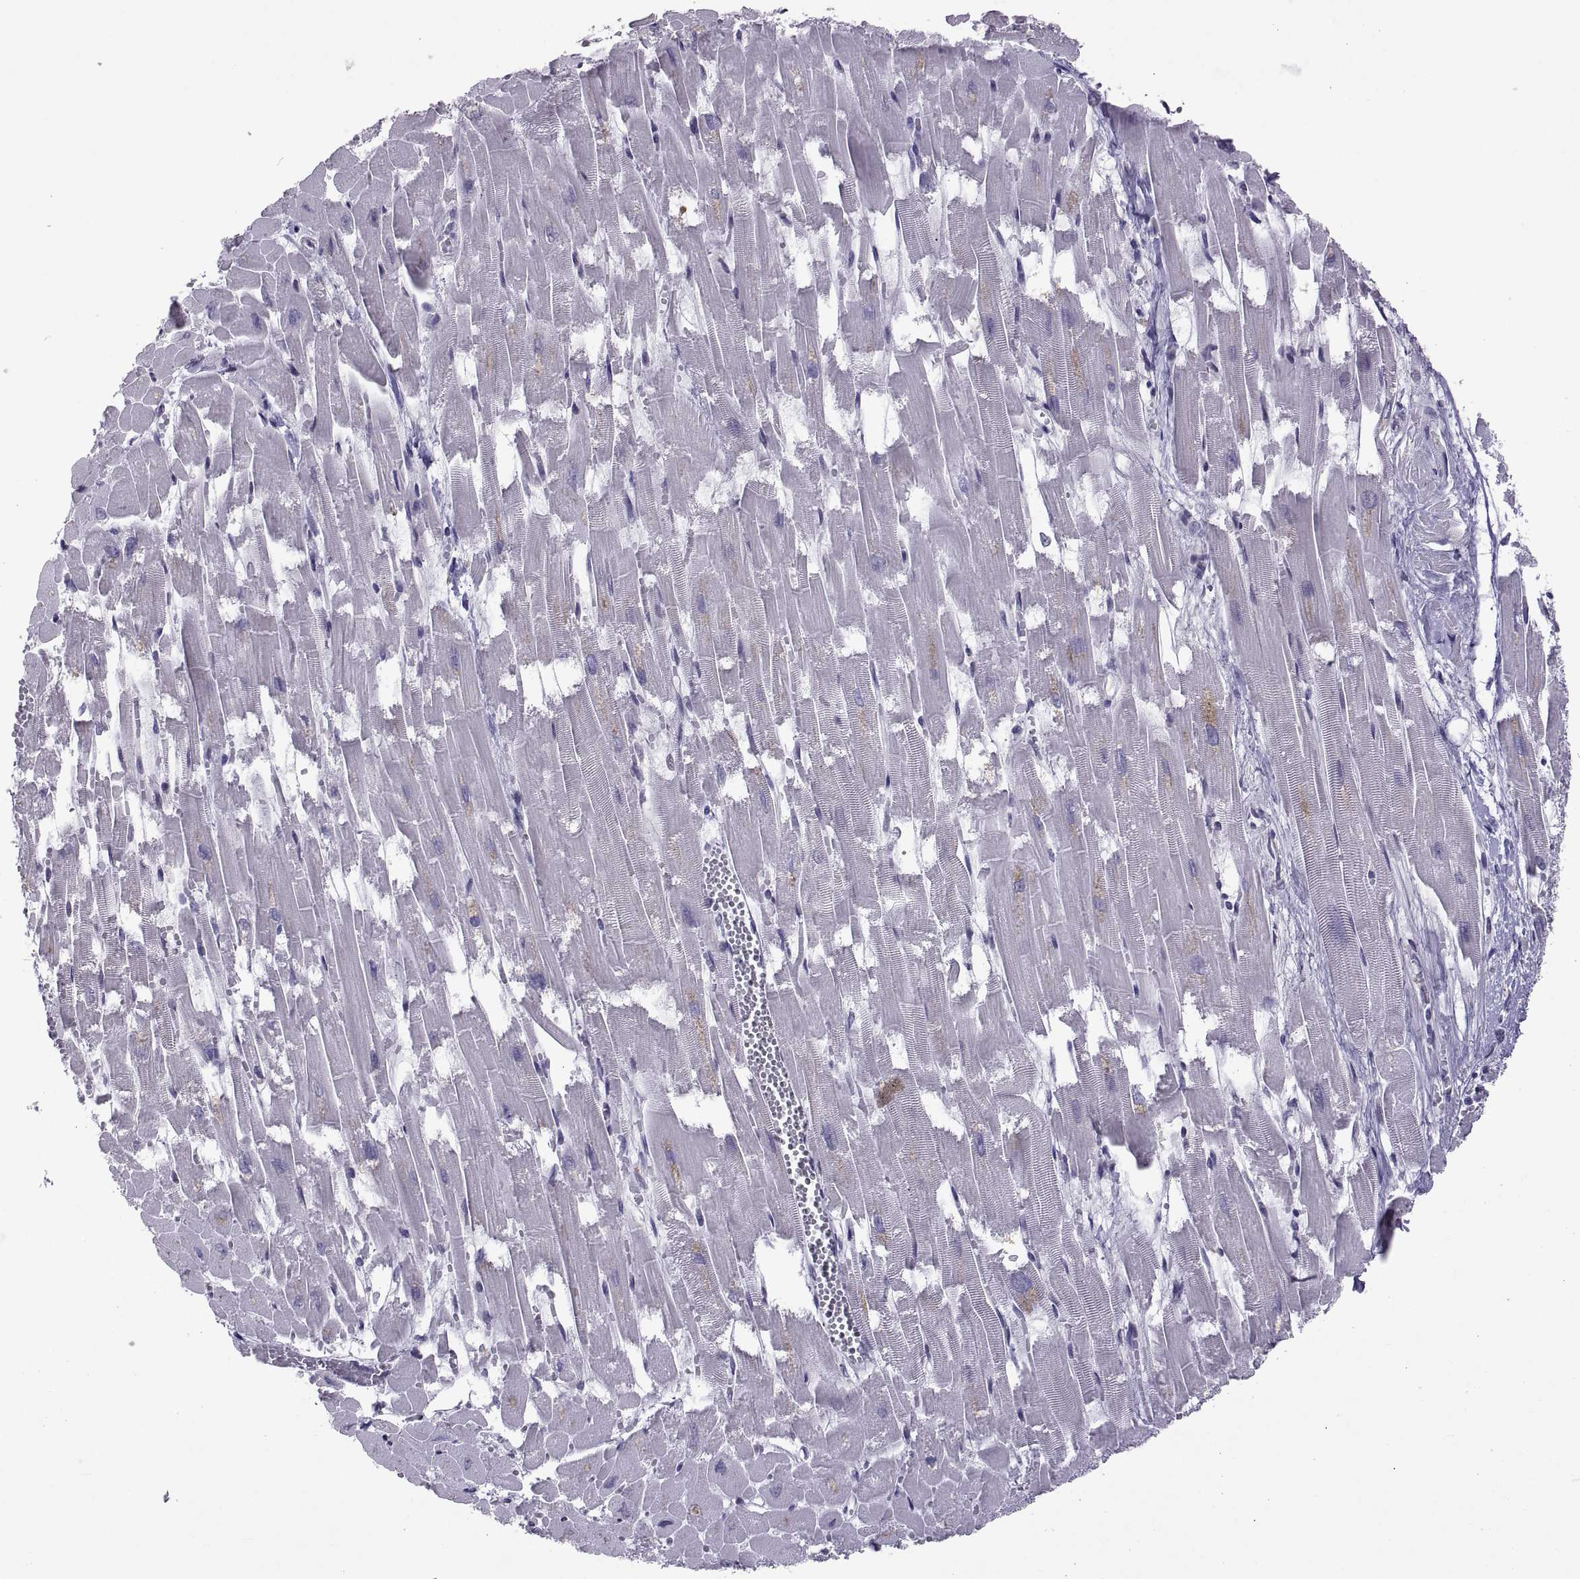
{"staining": {"intensity": "negative", "quantity": "none", "location": "none"}, "tissue": "heart muscle", "cell_type": "Cardiomyocytes", "image_type": "normal", "snomed": [{"axis": "morphology", "description": "Normal tissue, NOS"}, {"axis": "topography", "description": "Heart"}], "caption": "IHC micrograph of unremarkable heart muscle stained for a protein (brown), which exhibits no expression in cardiomyocytes. (DAB immunohistochemistry, high magnification).", "gene": "KRT77", "patient": {"sex": "female", "age": 52}}